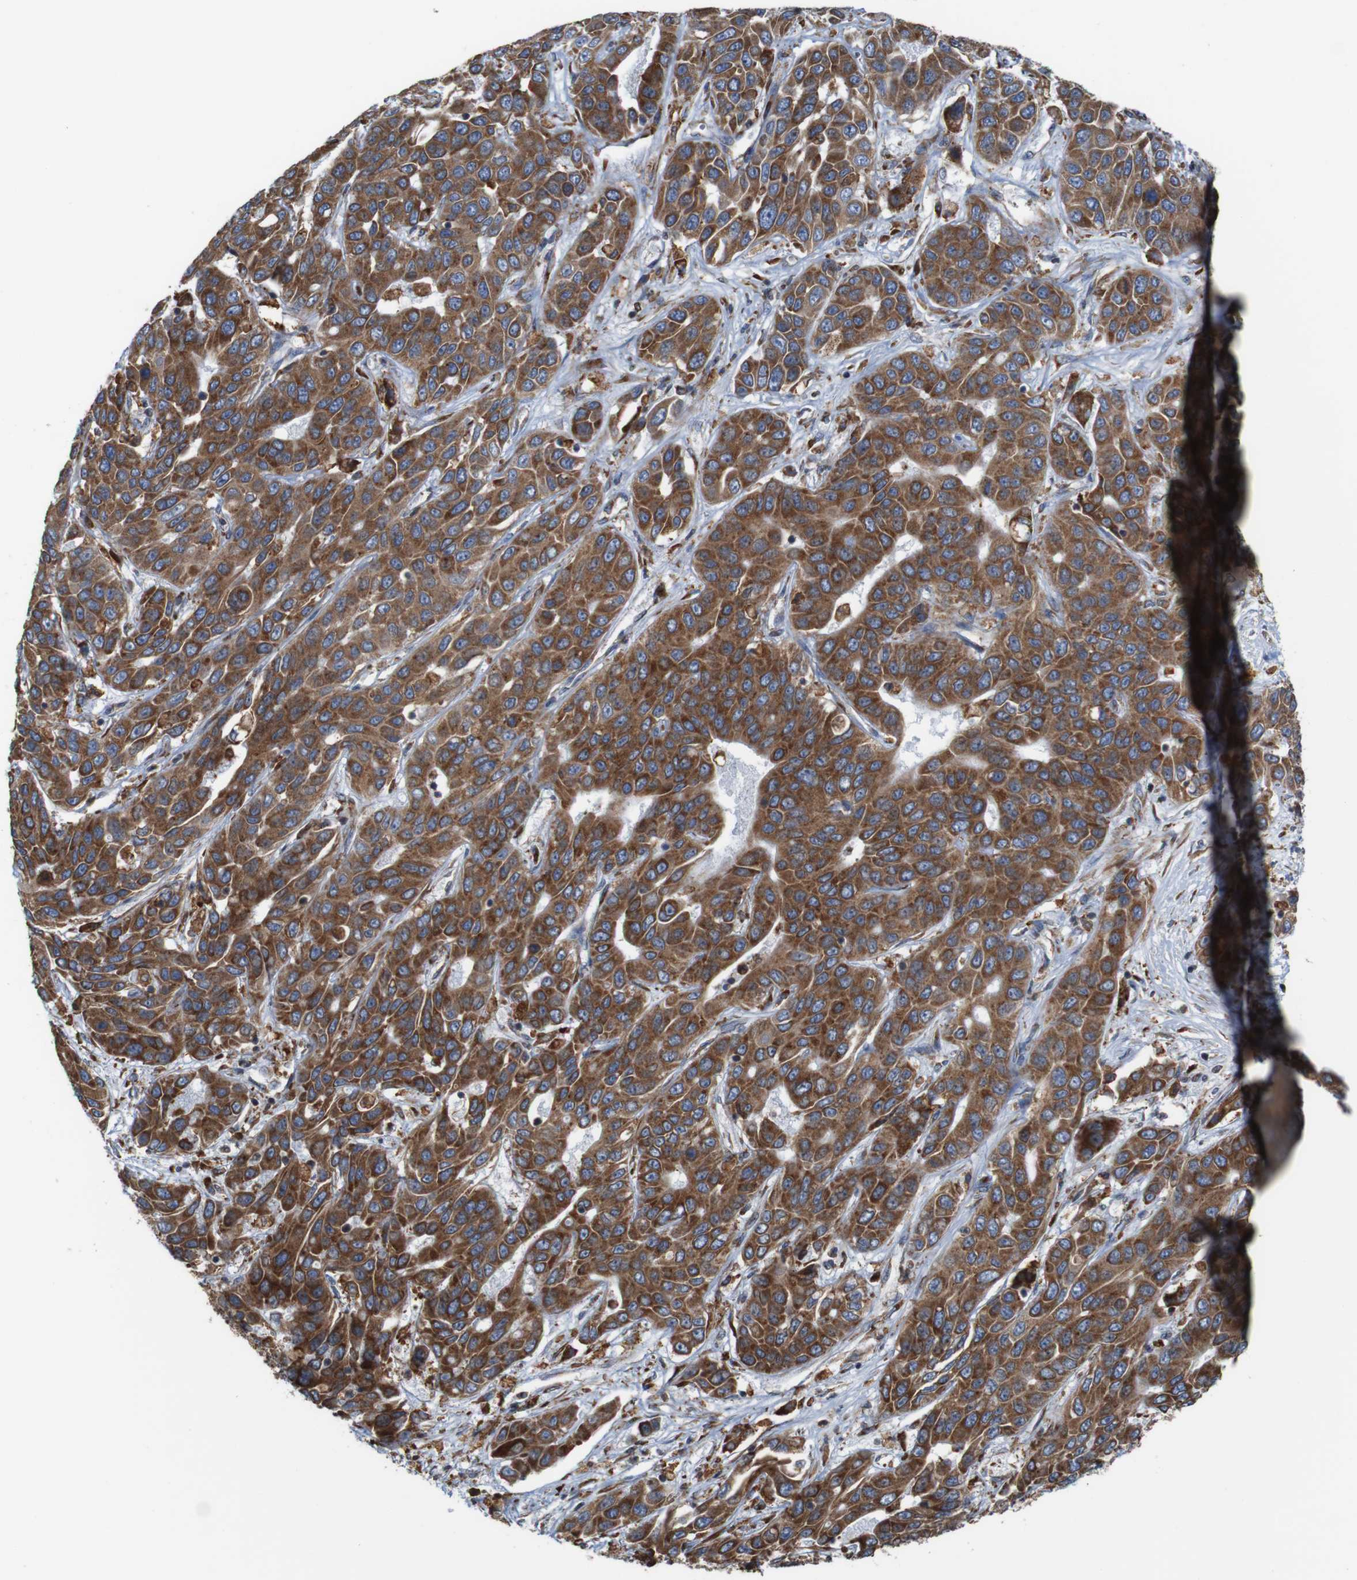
{"staining": {"intensity": "moderate", "quantity": ">75%", "location": "cytoplasmic/membranous"}, "tissue": "liver cancer", "cell_type": "Tumor cells", "image_type": "cancer", "snomed": [{"axis": "morphology", "description": "Cholangiocarcinoma"}, {"axis": "topography", "description": "Liver"}], "caption": "Protein expression analysis of human liver cancer (cholangiocarcinoma) reveals moderate cytoplasmic/membranous positivity in approximately >75% of tumor cells. (DAB = brown stain, brightfield microscopy at high magnification).", "gene": "UGGT1", "patient": {"sex": "female", "age": 52}}